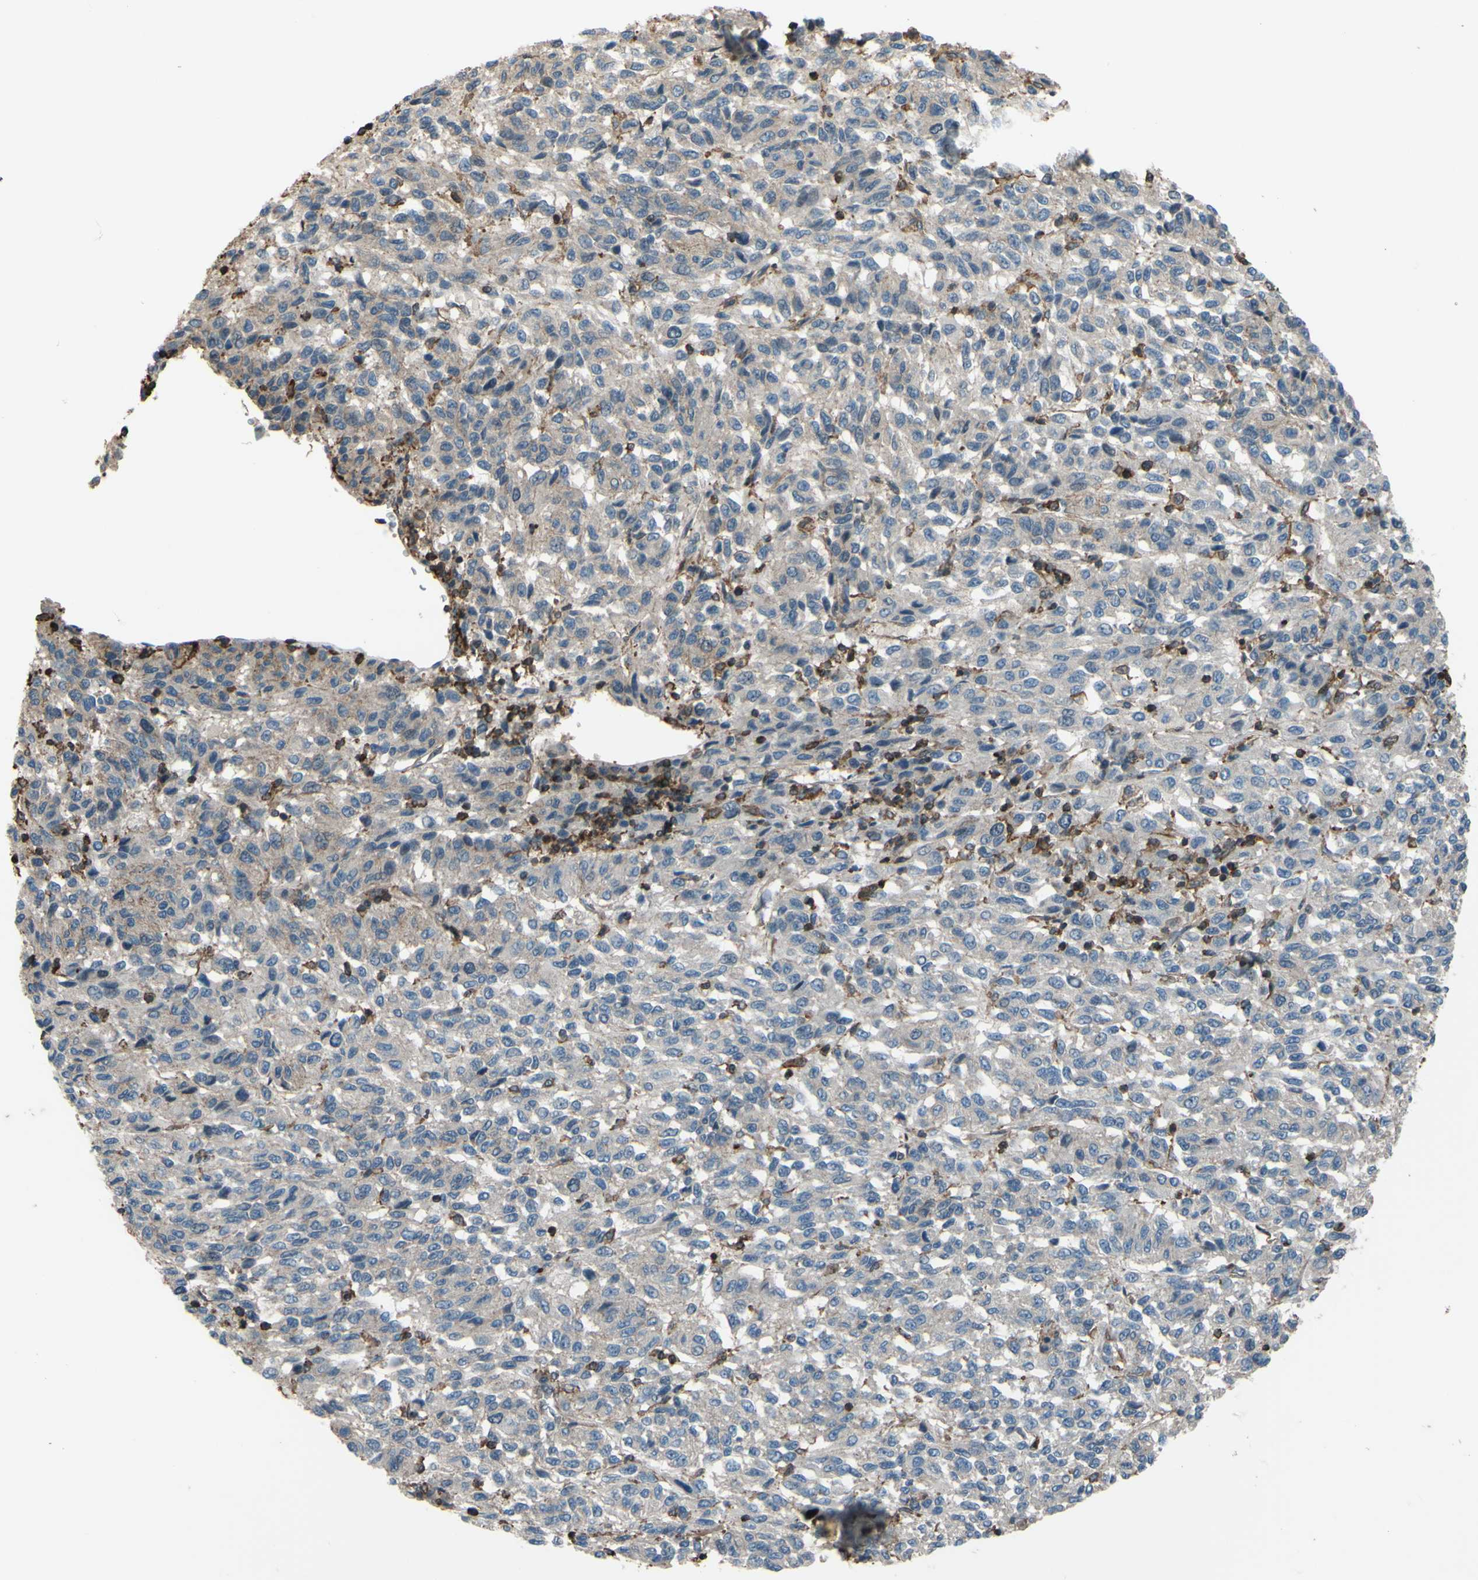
{"staining": {"intensity": "negative", "quantity": "none", "location": "none"}, "tissue": "melanoma", "cell_type": "Tumor cells", "image_type": "cancer", "snomed": [{"axis": "morphology", "description": "Malignant melanoma, Metastatic site"}, {"axis": "topography", "description": "Lung"}], "caption": "Tumor cells show no significant positivity in malignant melanoma (metastatic site).", "gene": "ADD3", "patient": {"sex": "male", "age": 64}}